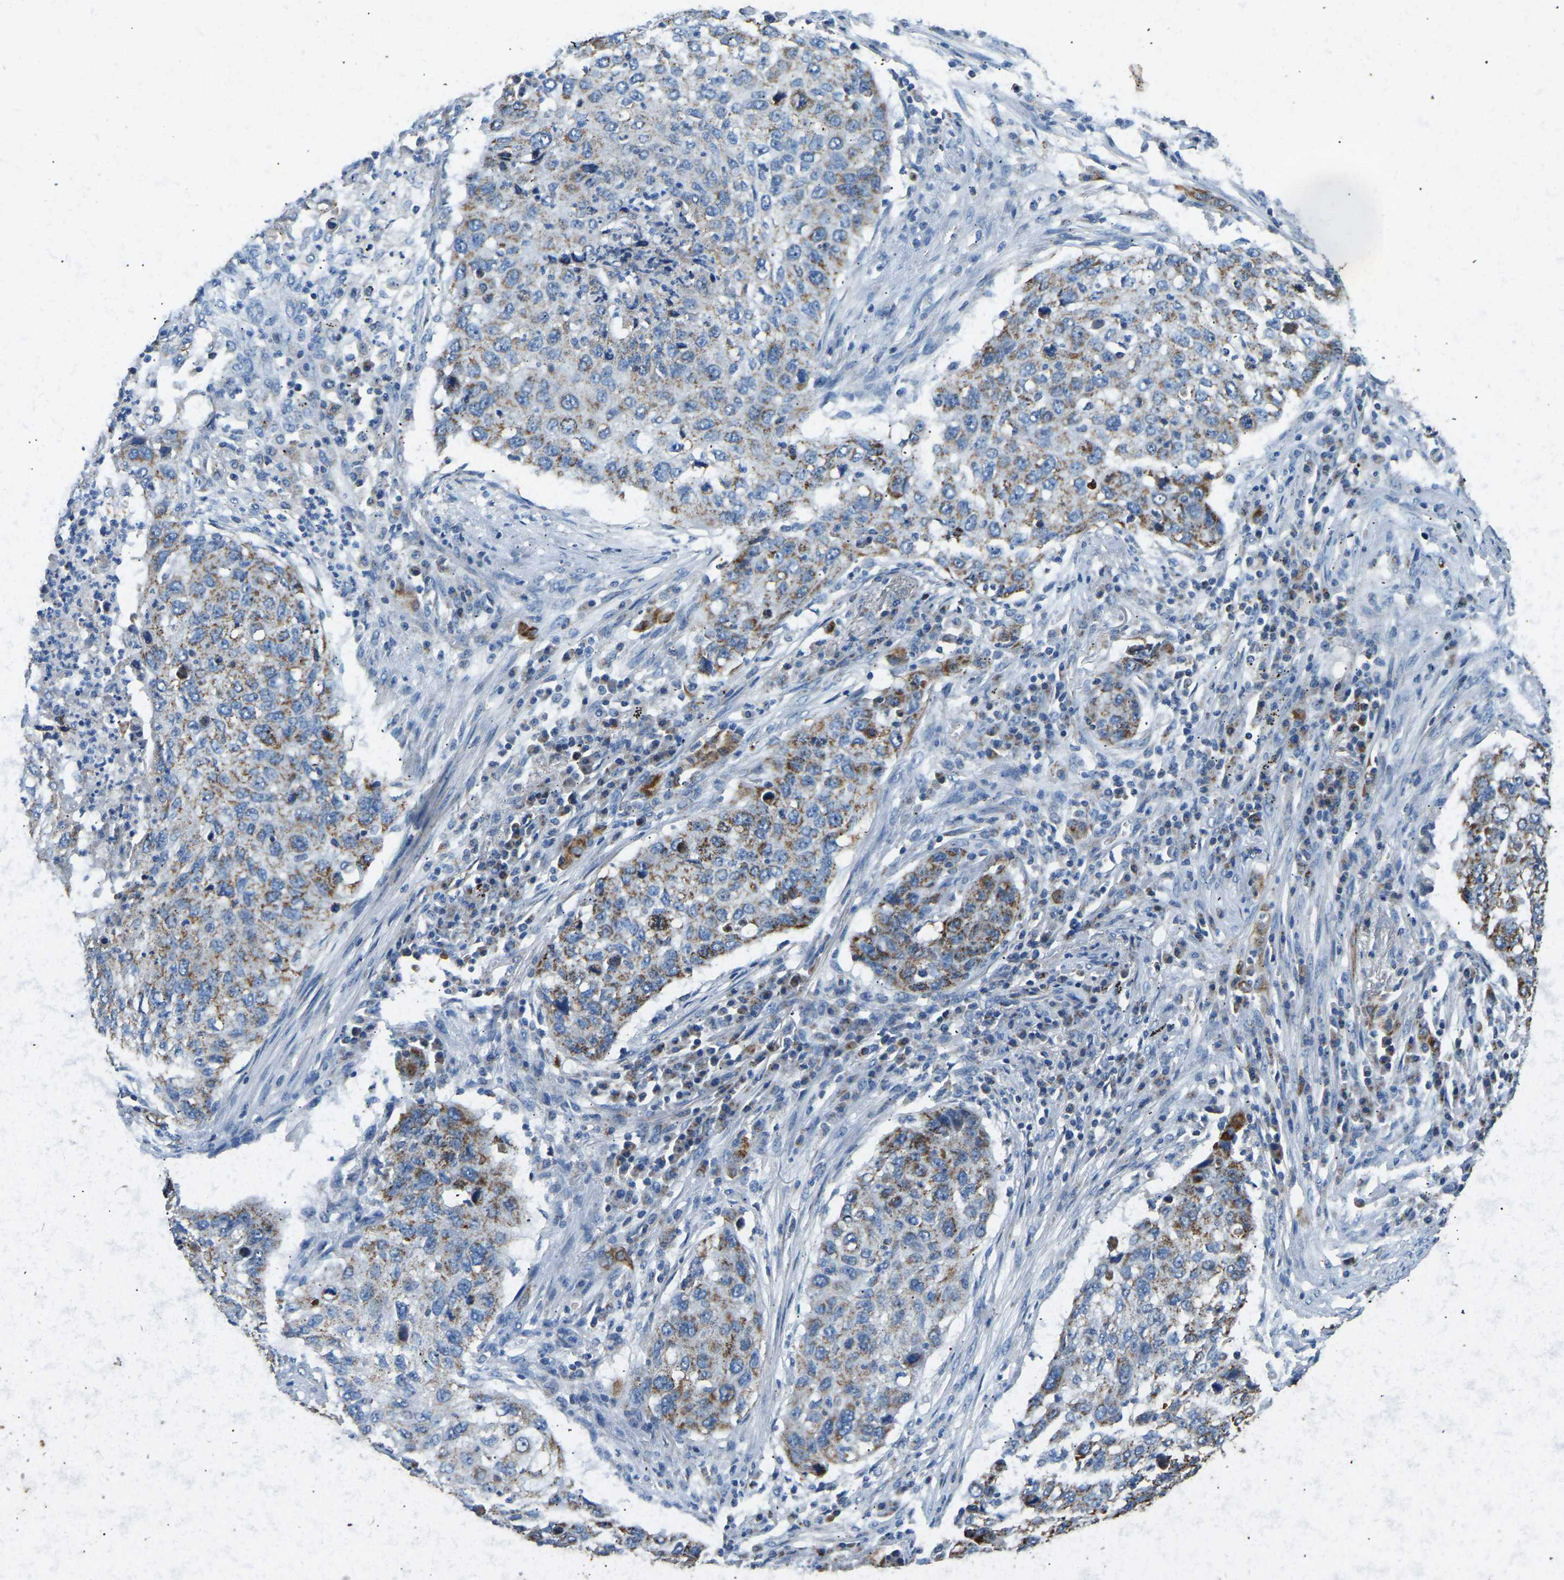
{"staining": {"intensity": "moderate", "quantity": "25%-75%", "location": "cytoplasmic/membranous"}, "tissue": "lung cancer", "cell_type": "Tumor cells", "image_type": "cancer", "snomed": [{"axis": "morphology", "description": "Squamous cell carcinoma, NOS"}, {"axis": "topography", "description": "Lung"}], "caption": "Lung squamous cell carcinoma tissue exhibits moderate cytoplasmic/membranous positivity in about 25%-75% of tumor cells, visualized by immunohistochemistry.", "gene": "ZNF200", "patient": {"sex": "female", "age": 63}}